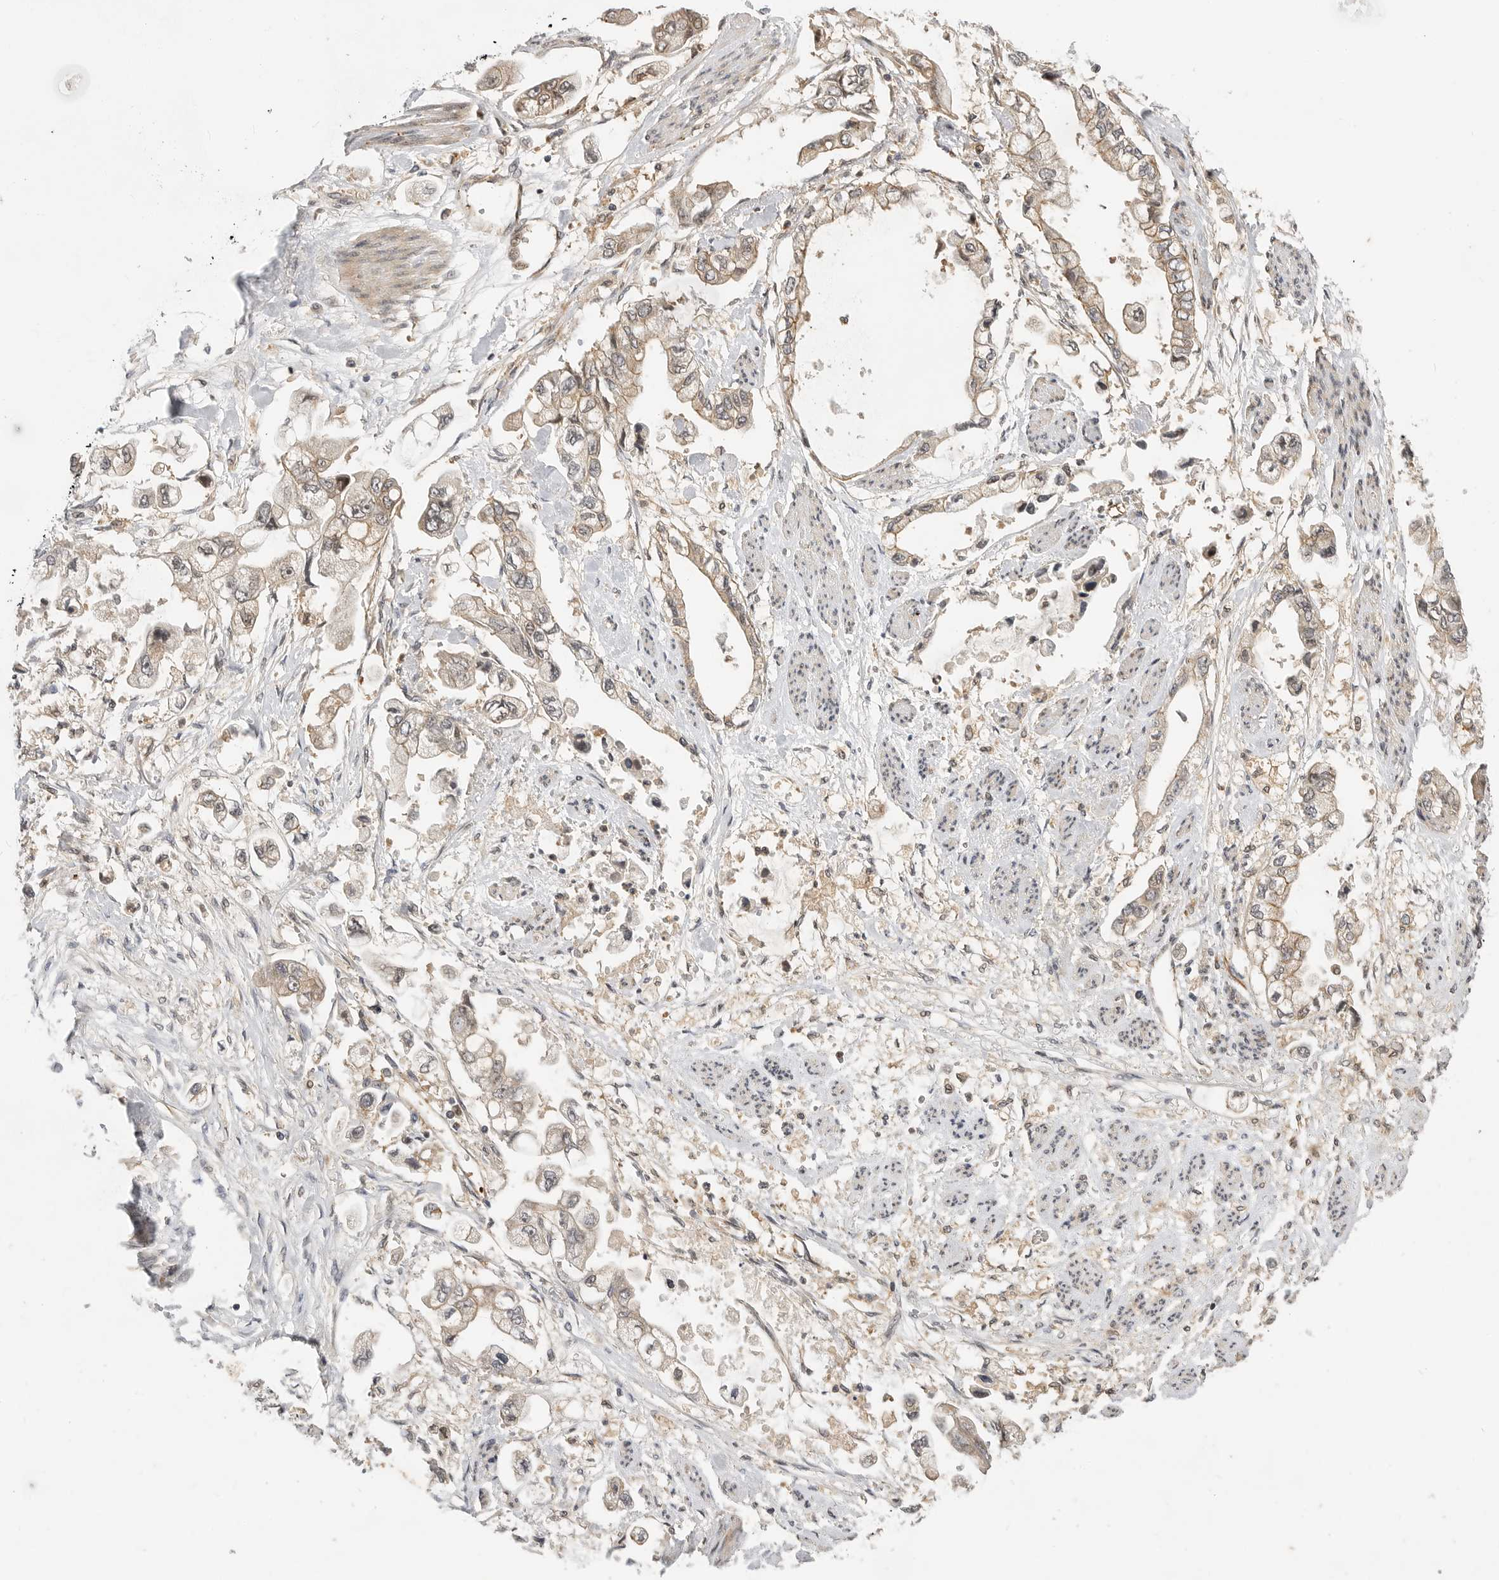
{"staining": {"intensity": "weak", "quantity": ">75%", "location": "cytoplasmic/membranous"}, "tissue": "stomach cancer", "cell_type": "Tumor cells", "image_type": "cancer", "snomed": [{"axis": "morphology", "description": "Adenocarcinoma, NOS"}, {"axis": "topography", "description": "Stomach"}], "caption": "Immunohistochemistry (IHC) of human stomach cancer (adenocarcinoma) displays low levels of weak cytoplasmic/membranous expression in about >75% of tumor cells. (Brightfield microscopy of DAB IHC at high magnification).", "gene": "CSNK1G3", "patient": {"sex": "male", "age": 62}}